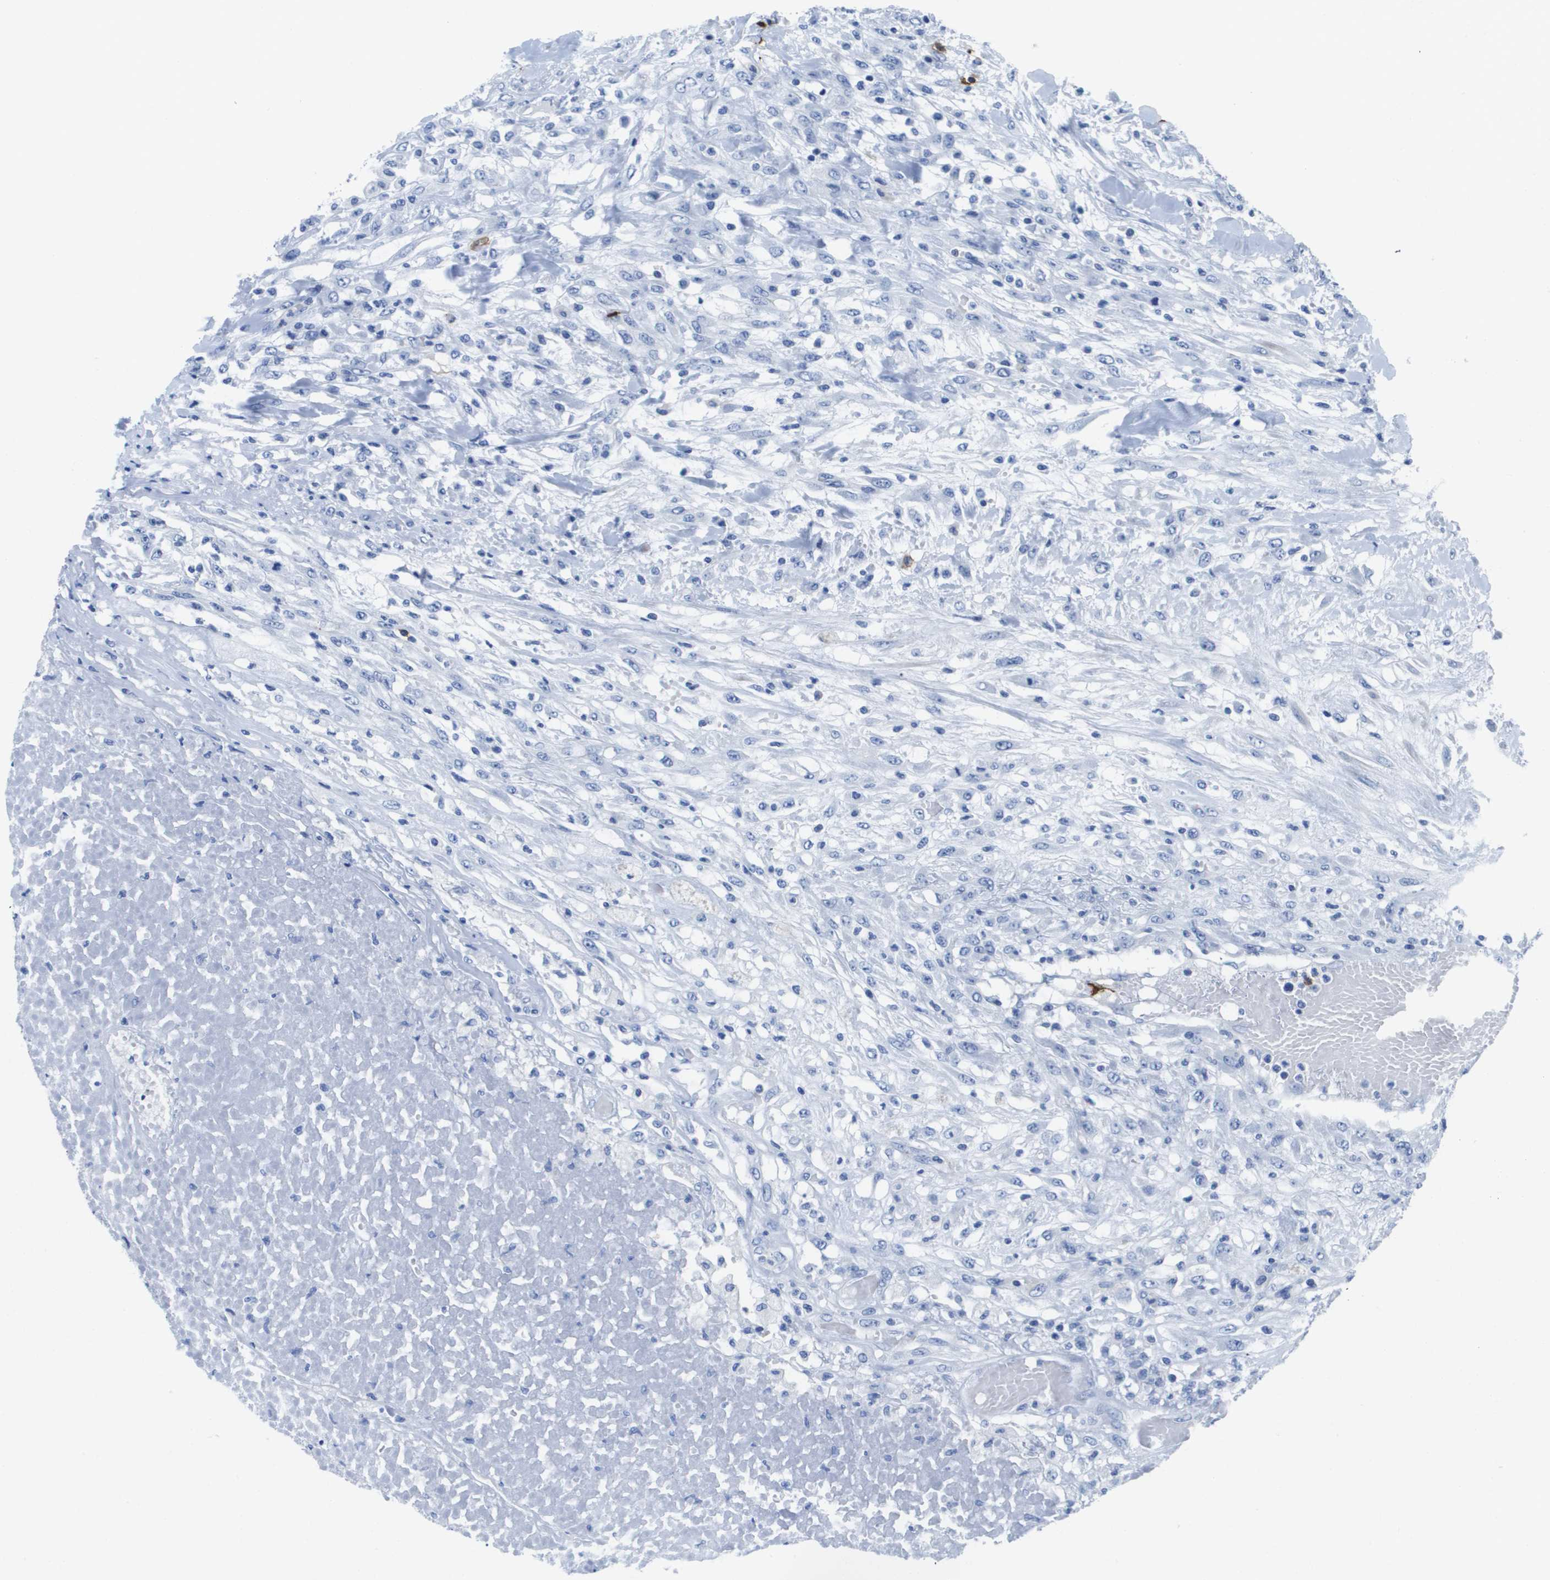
{"staining": {"intensity": "negative", "quantity": "none", "location": "none"}, "tissue": "testis cancer", "cell_type": "Tumor cells", "image_type": "cancer", "snomed": [{"axis": "morphology", "description": "Seminoma, NOS"}, {"axis": "topography", "description": "Testis"}], "caption": "The immunohistochemistry (IHC) photomicrograph has no significant positivity in tumor cells of testis cancer tissue.", "gene": "MS4A1", "patient": {"sex": "male", "age": 59}}